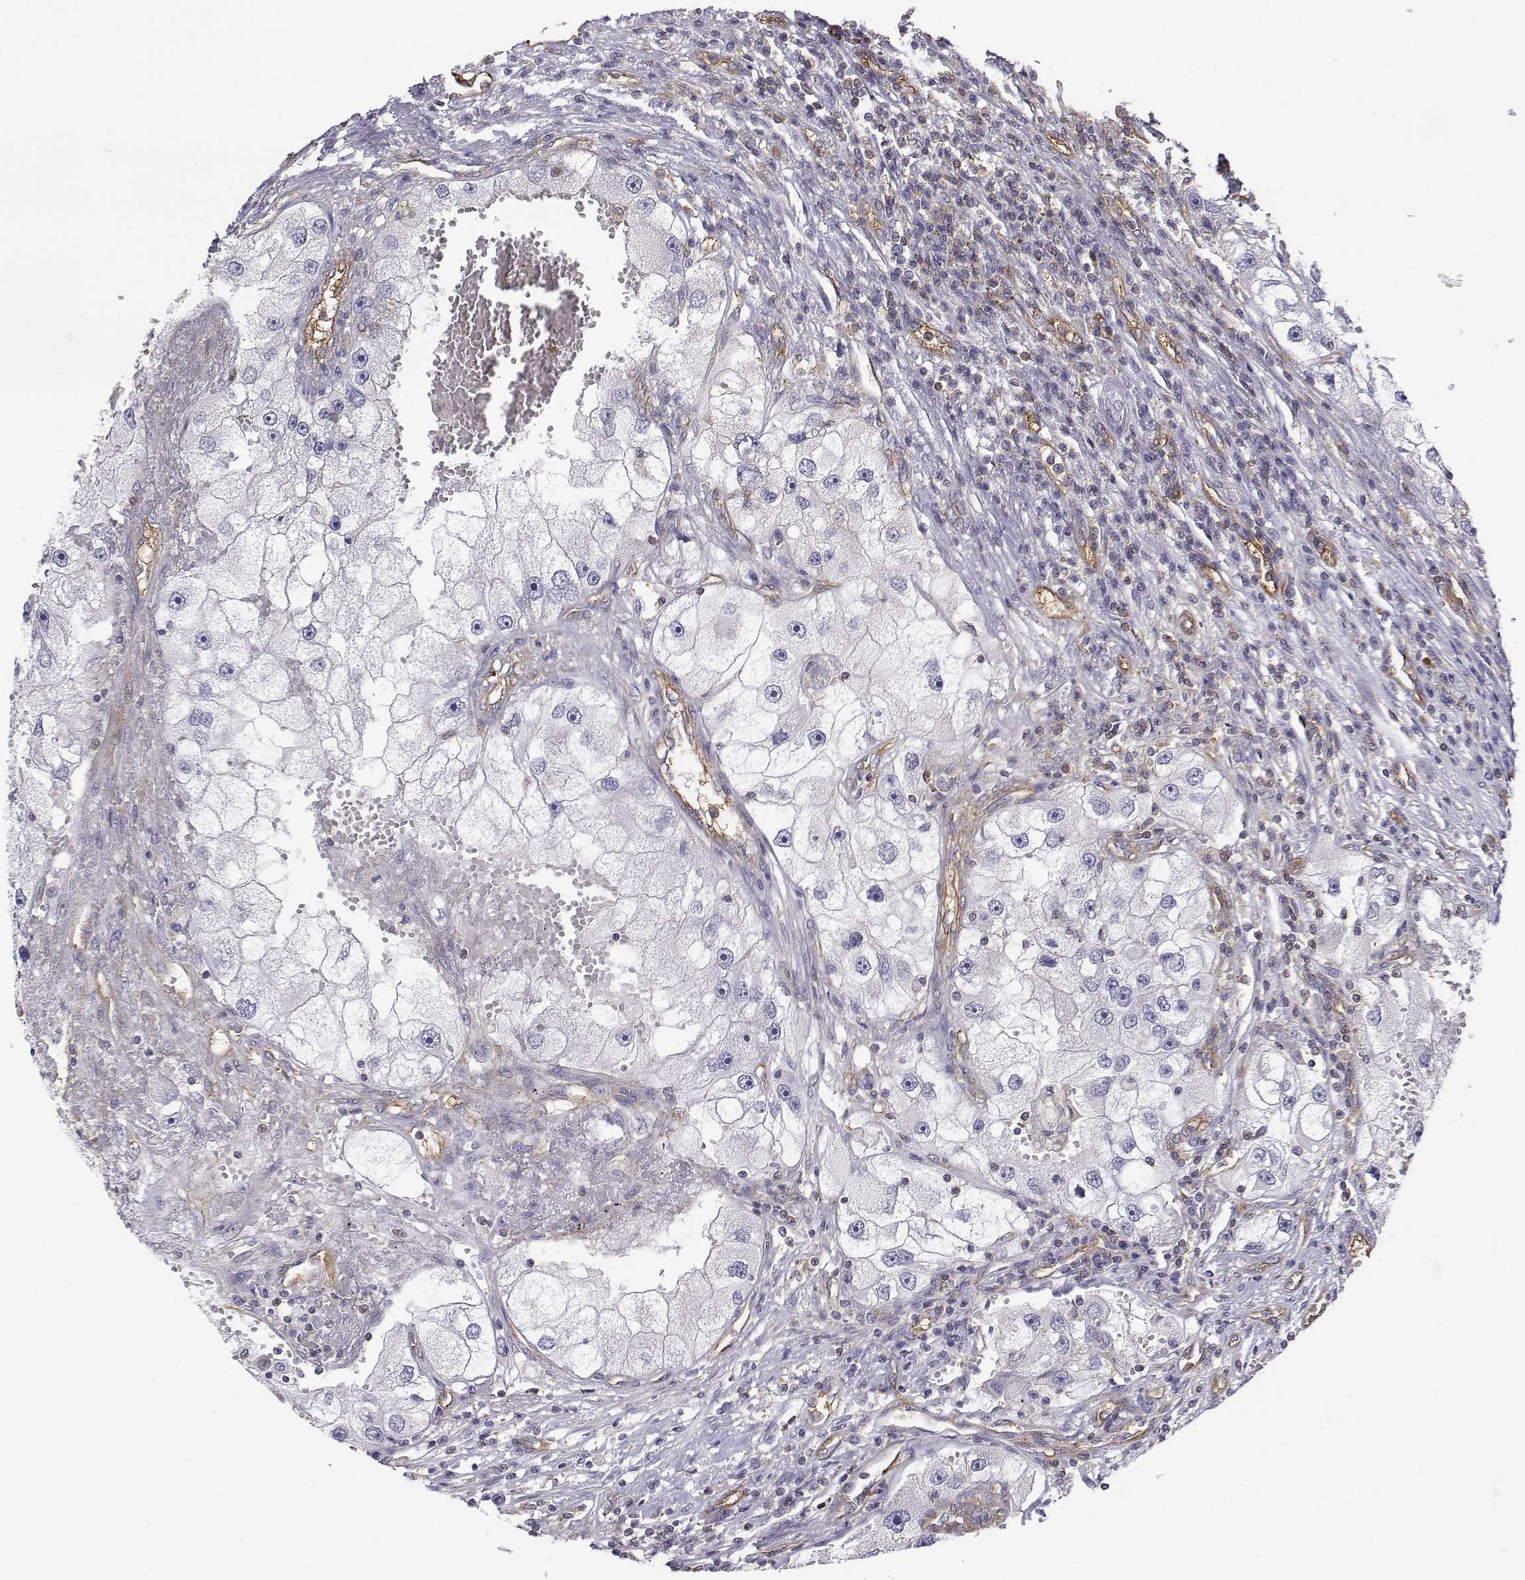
{"staining": {"intensity": "negative", "quantity": "none", "location": "none"}, "tissue": "renal cancer", "cell_type": "Tumor cells", "image_type": "cancer", "snomed": [{"axis": "morphology", "description": "Adenocarcinoma, NOS"}, {"axis": "topography", "description": "Kidney"}], "caption": "IHC micrograph of renal cancer (adenocarcinoma) stained for a protein (brown), which displays no positivity in tumor cells.", "gene": "MYH9", "patient": {"sex": "male", "age": 63}}